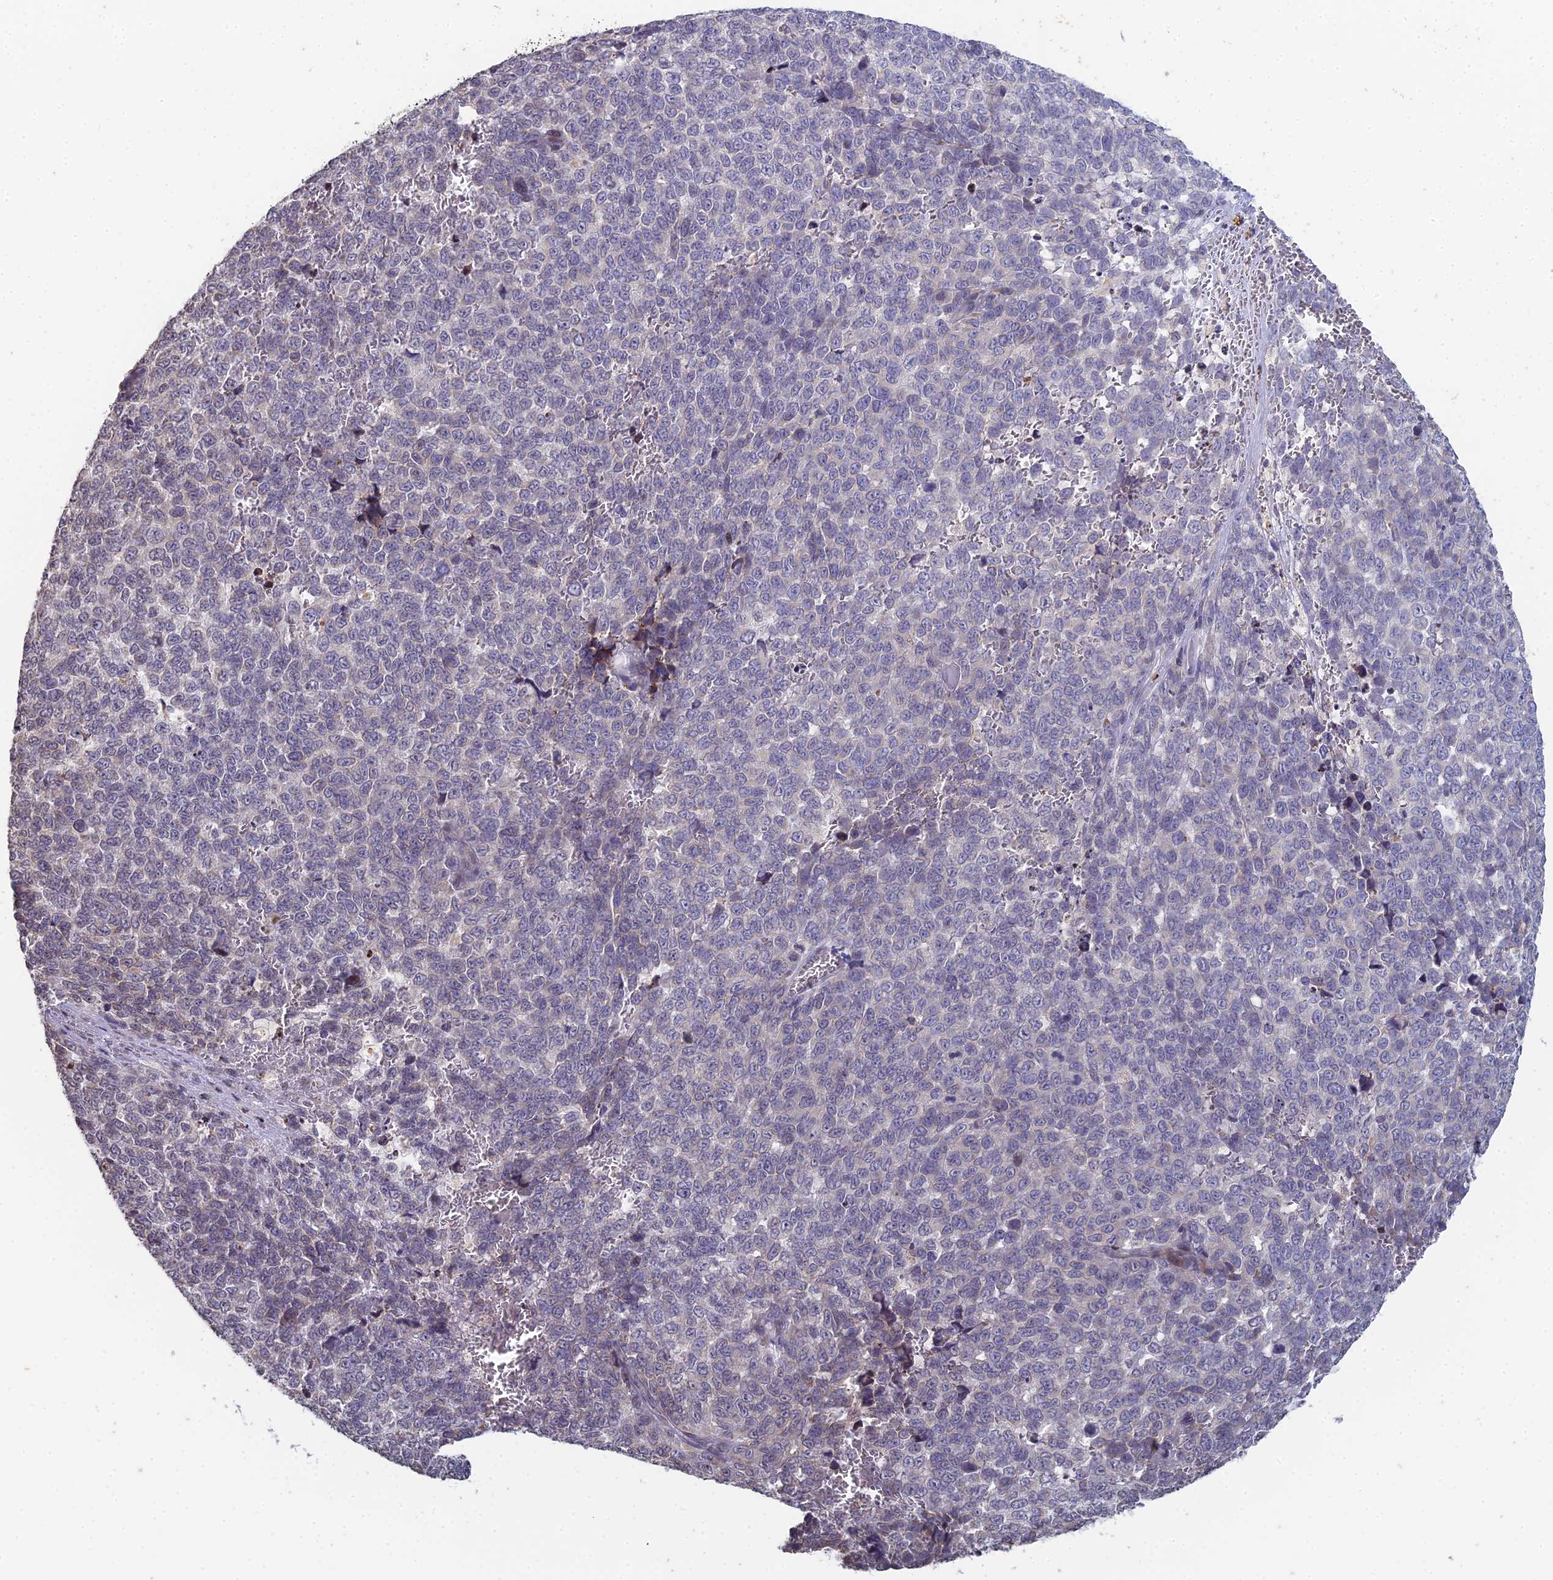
{"staining": {"intensity": "negative", "quantity": "none", "location": "none"}, "tissue": "melanoma", "cell_type": "Tumor cells", "image_type": "cancer", "snomed": [{"axis": "morphology", "description": "Malignant melanoma, NOS"}, {"axis": "topography", "description": "Nose, NOS"}], "caption": "A histopathology image of melanoma stained for a protein displays no brown staining in tumor cells. (DAB IHC visualized using brightfield microscopy, high magnification).", "gene": "PRR22", "patient": {"sex": "female", "age": 48}}